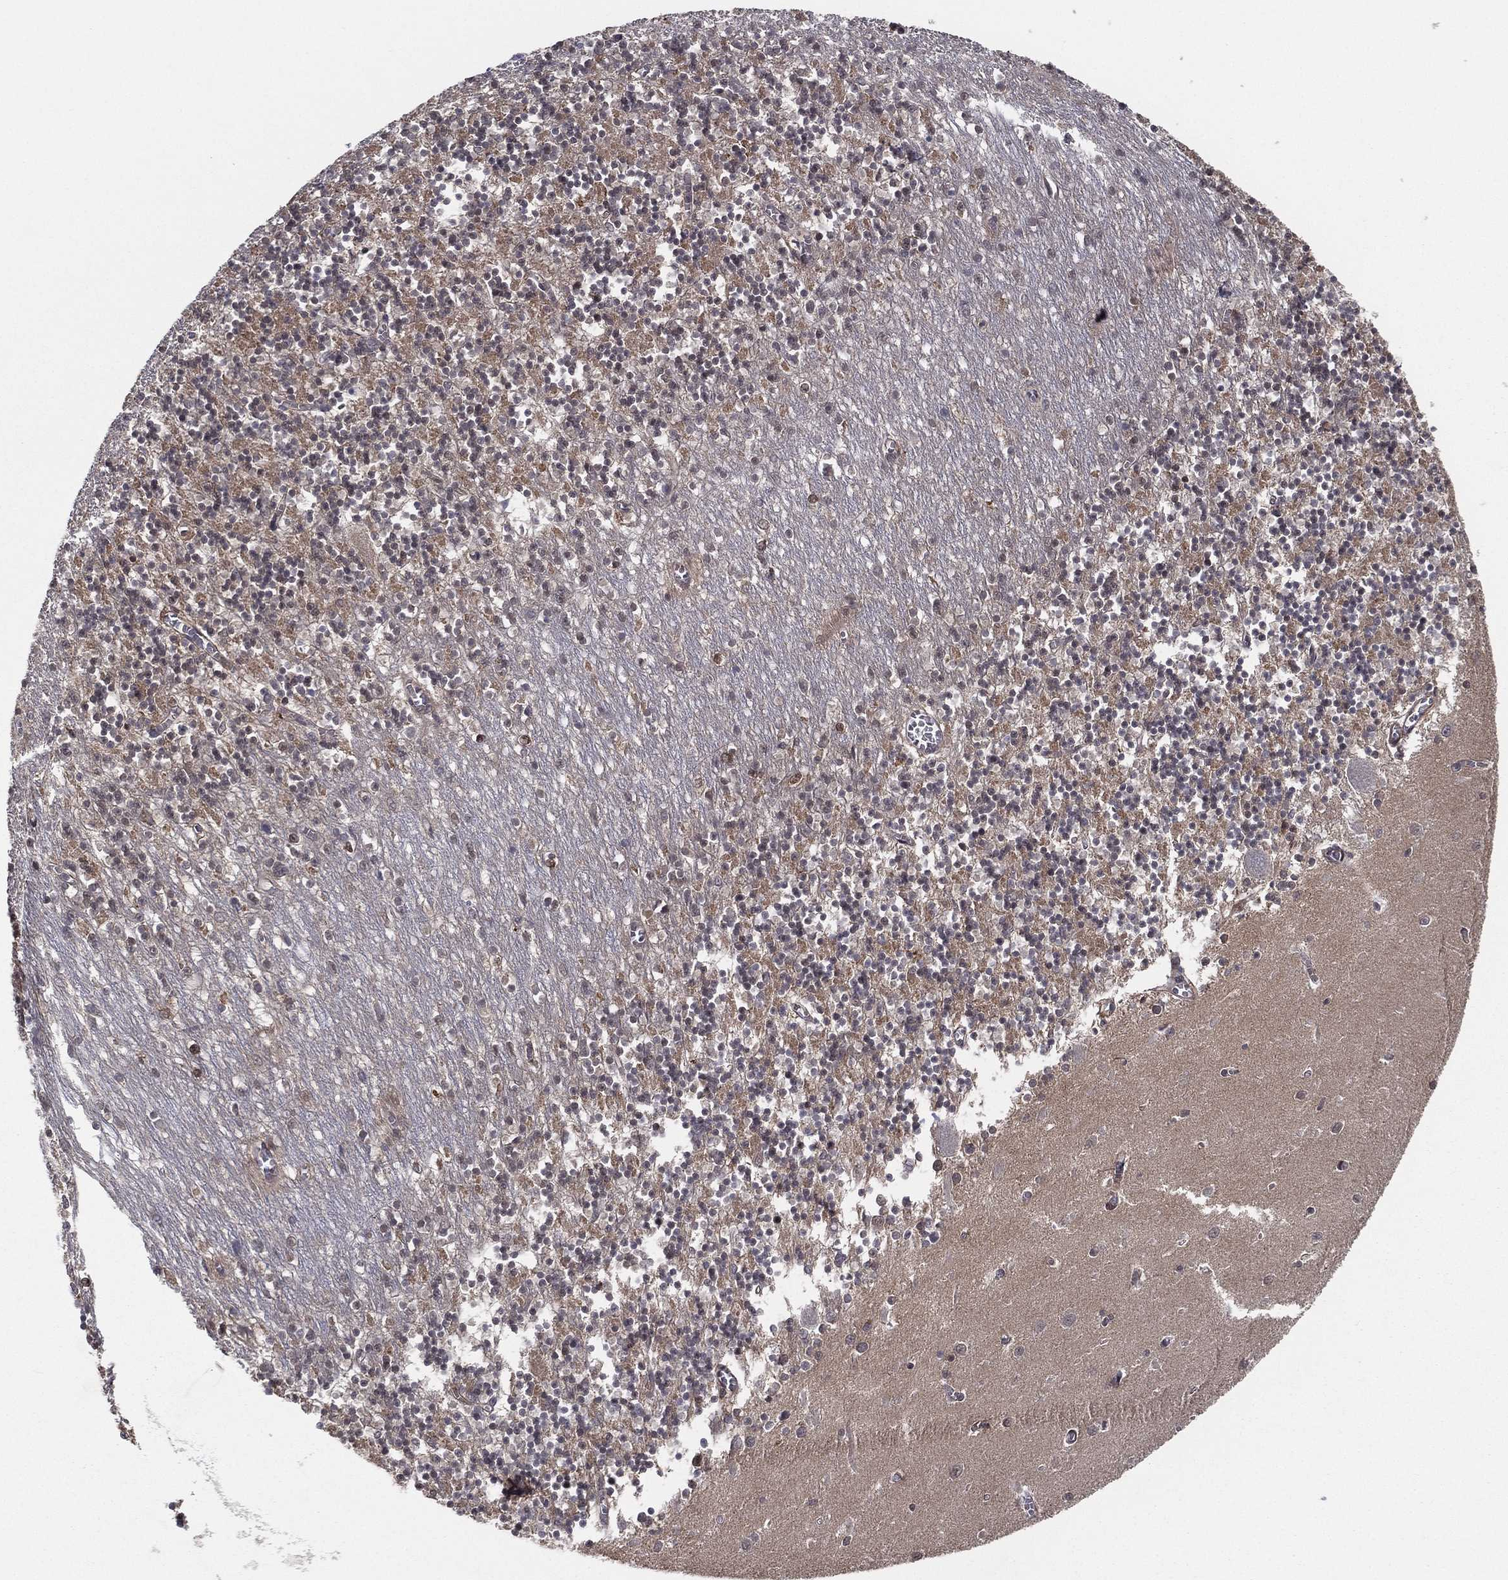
{"staining": {"intensity": "negative", "quantity": "none", "location": "none"}, "tissue": "cerebellum", "cell_type": "Cells in granular layer", "image_type": "normal", "snomed": [{"axis": "morphology", "description": "Normal tissue, NOS"}, {"axis": "topography", "description": "Cerebellum"}], "caption": "Photomicrograph shows no significant protein expression in cells in granular layer of normal cerebellum. Brightfield microscopy of IHC stained with DAB (3,3'-diaminobenzidine) (brown) and hematoxylin (blue), captured at high magnification.", "gene": "GPALPP1", "patient": {"sex": "female", "age": 64}}